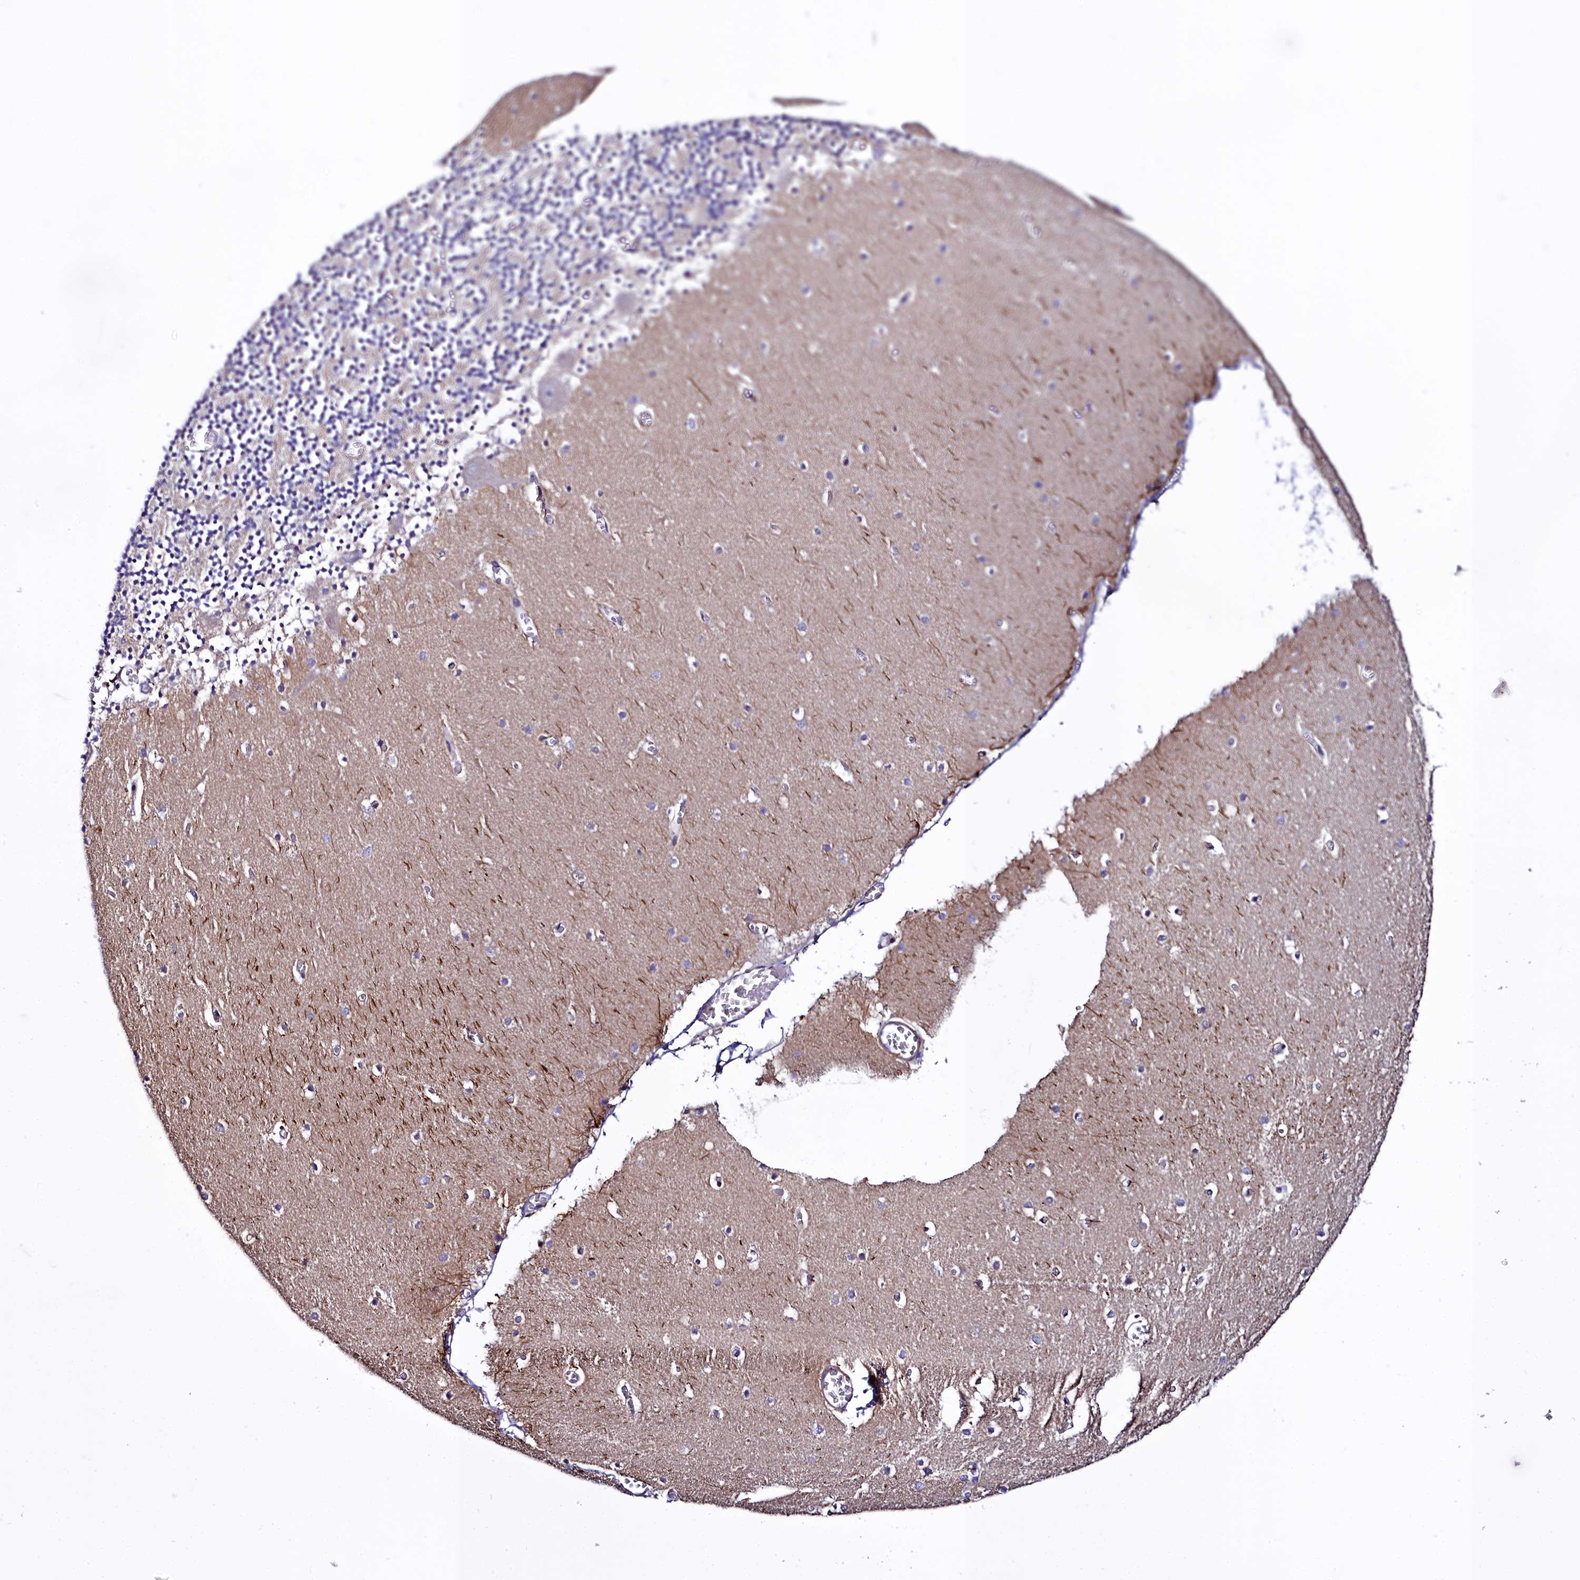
{"staining": {"intensity": "negative", "quantity": "none", "location": "none"}, "tissue": "cerebellum", "cell_type": "Cells in granular layer", "image_type": "normal", "snomed": [{"axis": "morphology", "description": "Normal tissue, NOS"}, {"axis": "topography", "description": "Cerebellum"}], "caption": "The immunohistochemistry (IHC) image has no significant expression in cells in granular layer of cerebellum. Brightfield microscopy of immunohistochemistry (IHC) stained with DAB (3,3'-diaminobenzidine) (brown) and hematoxylin (blue), captured at high magnification.", "gene": "FADS3", "patient": {"sex": "female", "age": 28}}